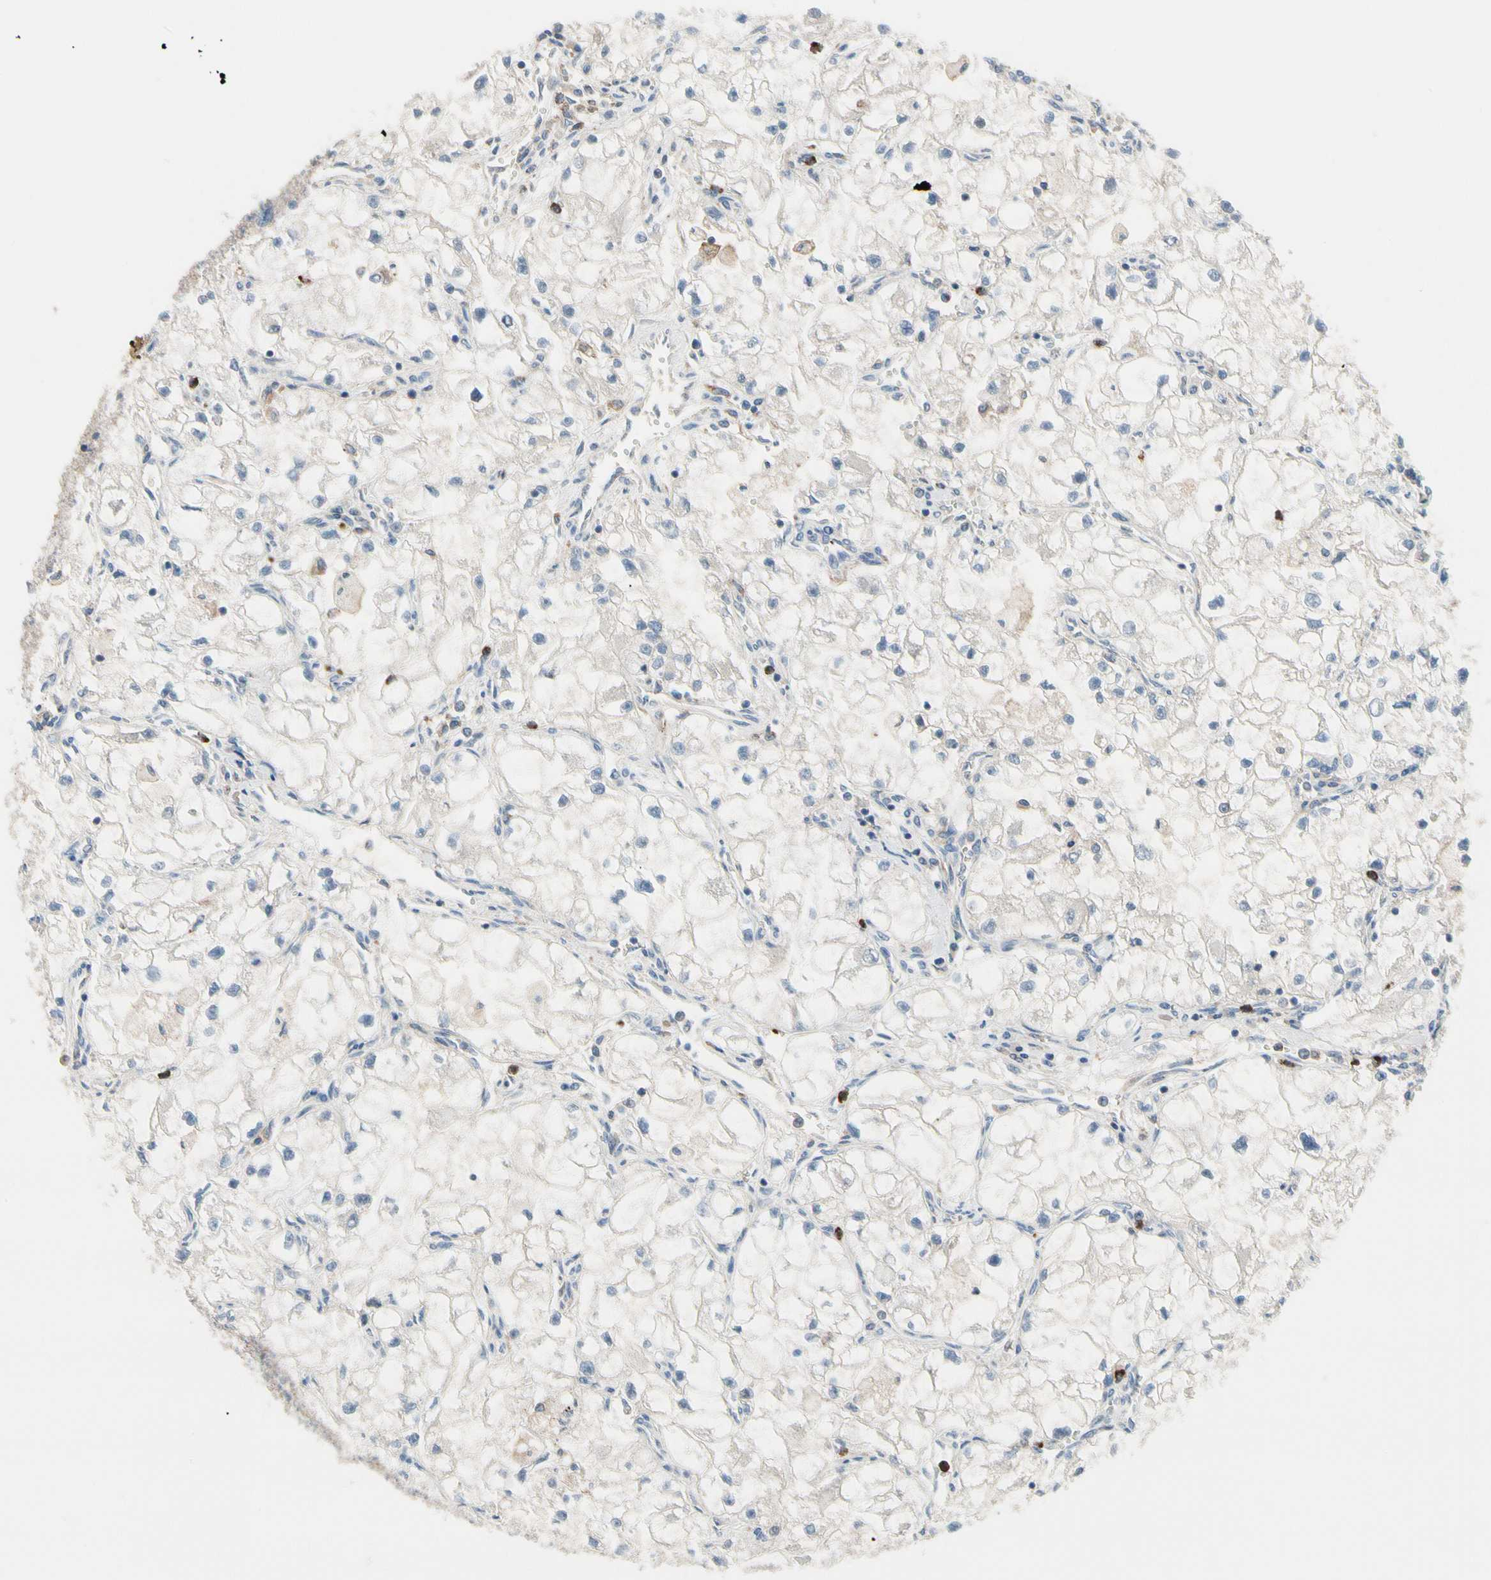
{"staining": {"intensity": "negative", "quantity": "none", "location": "none"}, "tissue": "renal cancer", "cell_type": "Tumor cells", "image_type": "cancer", "snomed": [{"axis": "morphology", "description": "Adenocarcinoma, NOS"}, {"axis": "topography", "description": "Kidney"}], "caption": "This is a image of IHC staining of renal cancer, which shows no staining in tumor cells. Brightfield microscopy of immunohistochemistry (IHC) stained with DAB (3,3'-diaminobenzidine) (brown) and hematoxylin (blue), captured at high magnification.", "gene": "HJURP", "patient": {"sex": "female", "age": 70}}